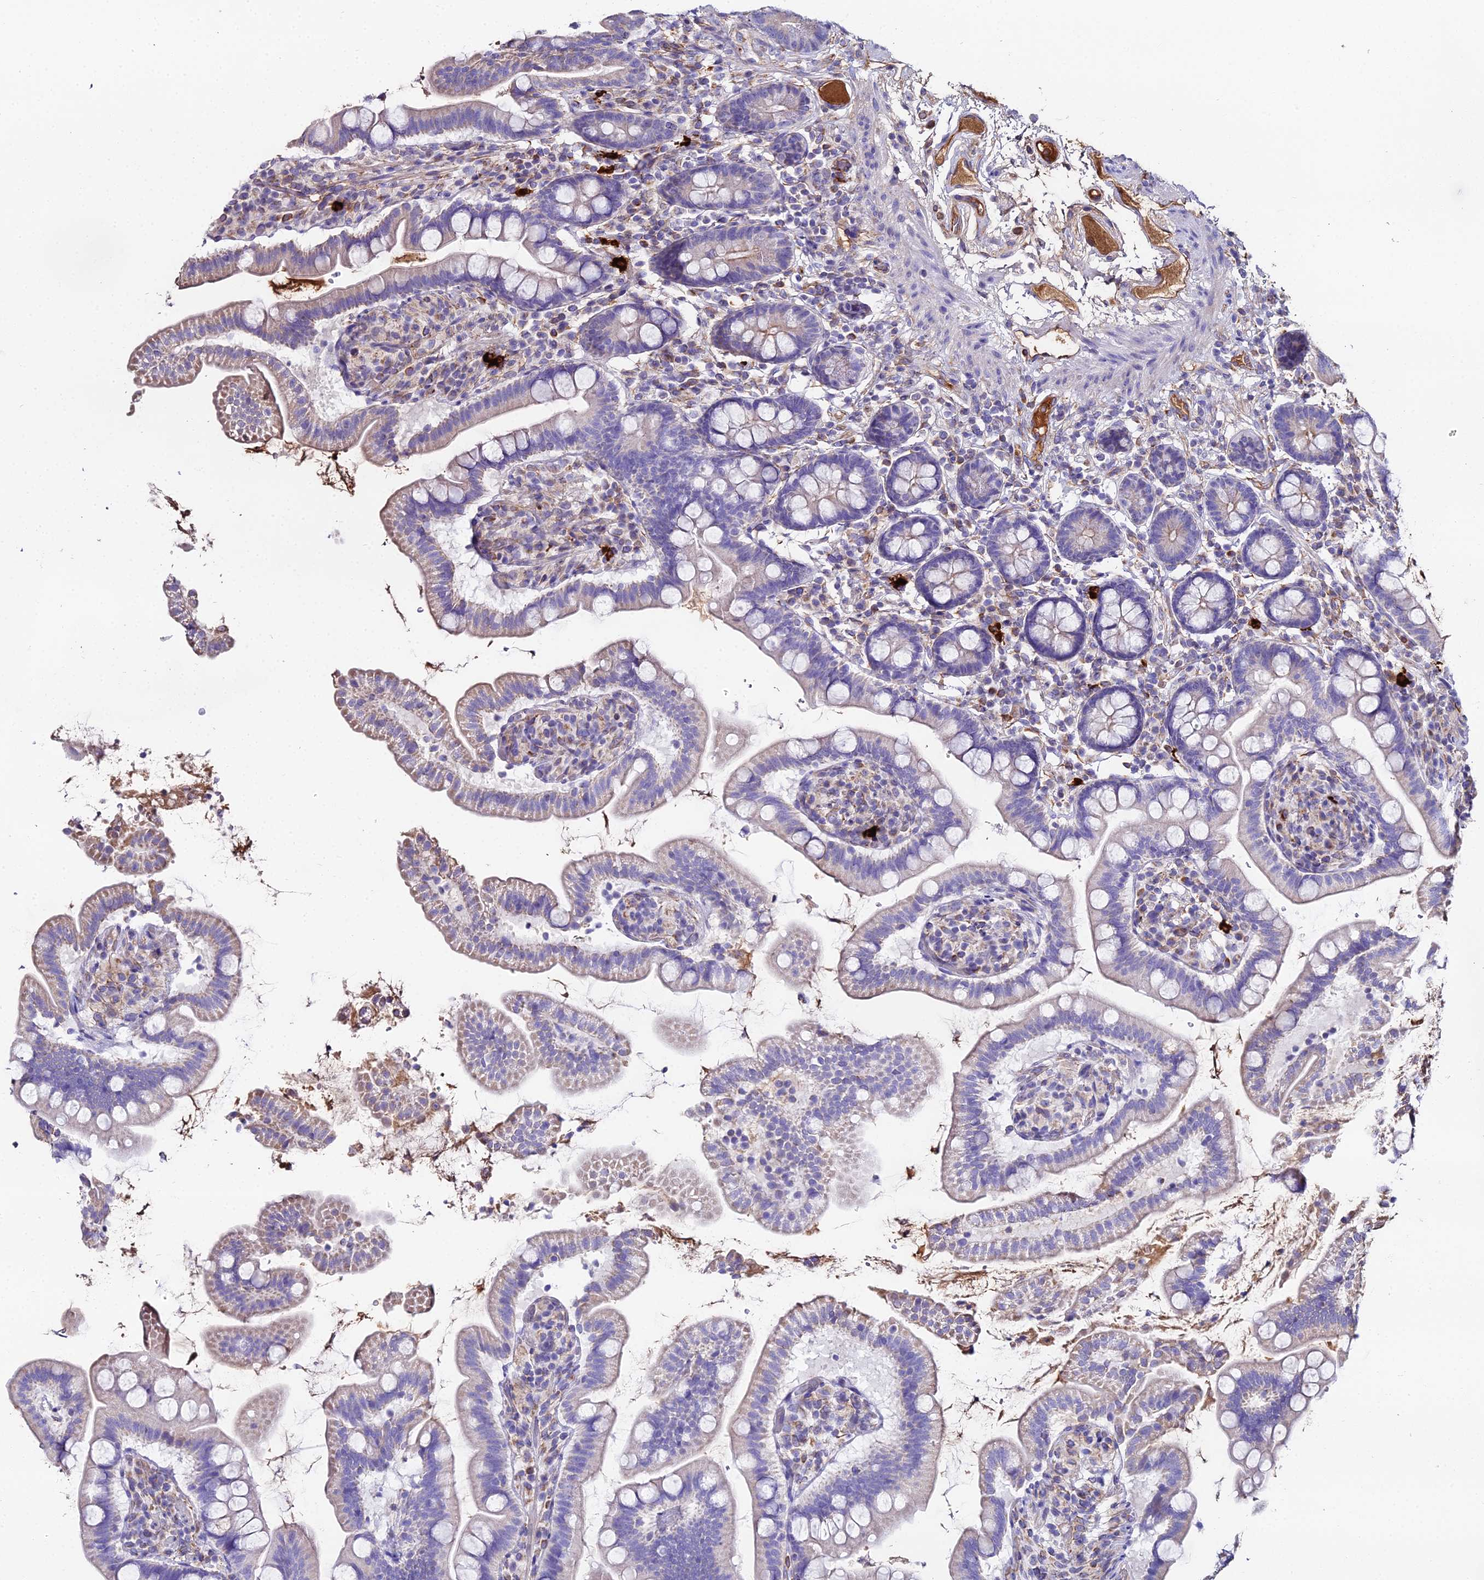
{"staining": {"intensity": "weak", "quantity": "25%-75%", "location": "cytoplasmic/membranous"}, "tissue": "small intestine", "cell_type": "Glandular cells", "image_type": "normal", "snomed": [{"axis": "morphology", "description": "Normal tissue, NOS"}, {"axis": "topography", "description": "Small intestine"}], "caption": "IHC micrograph of benign small intestine: human small intestine stained using IHC demonstrates low levels of weak protein expression localized specifically in the cytoplasmic/membranous of glandular cells, appearing as a cytoplasmic/membranous brown color.", "gene": "BEX4", "patient": {"sex": "female", "age": 64}}